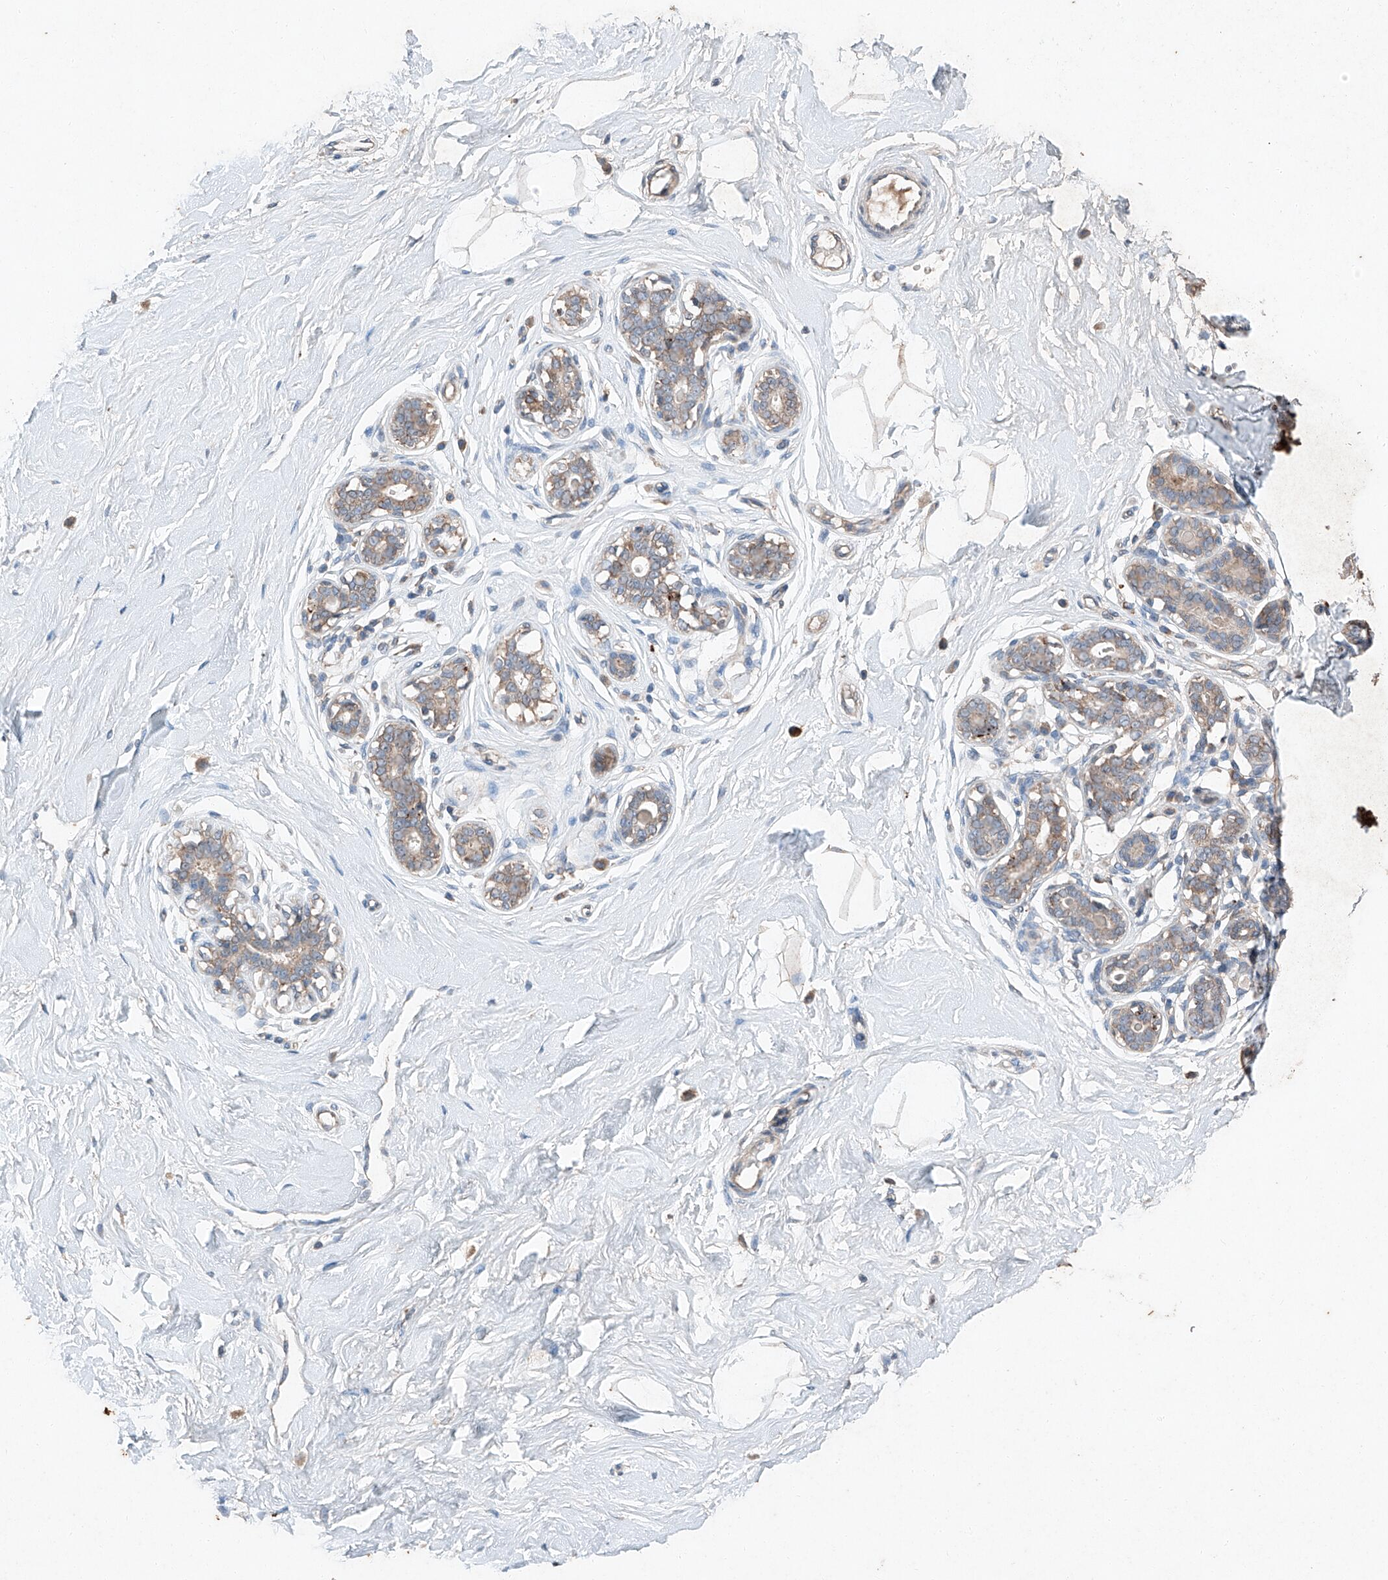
{"staining": {"intensity": "weak", "quantity": ">75%", "location": "cytoplasmic/membranous"}, "tissue": "breast", "cell_type": "Adipocytes", "image_type": "normal", "snomed": [{"axis": "morphology", "description": "Normal tissue, NOS"}, {"axis": "morphology", "description": "Adenoma, NOS"}, {"axis": "topography", "description": "Breast"}], "caption": "Protein analysis of normal breast demonstrates weak cytoplasmic/membranous expression in about >75% of adipocytes.", "gene": "RUSC1", "patient": {"sex": "female", "age": 23}}